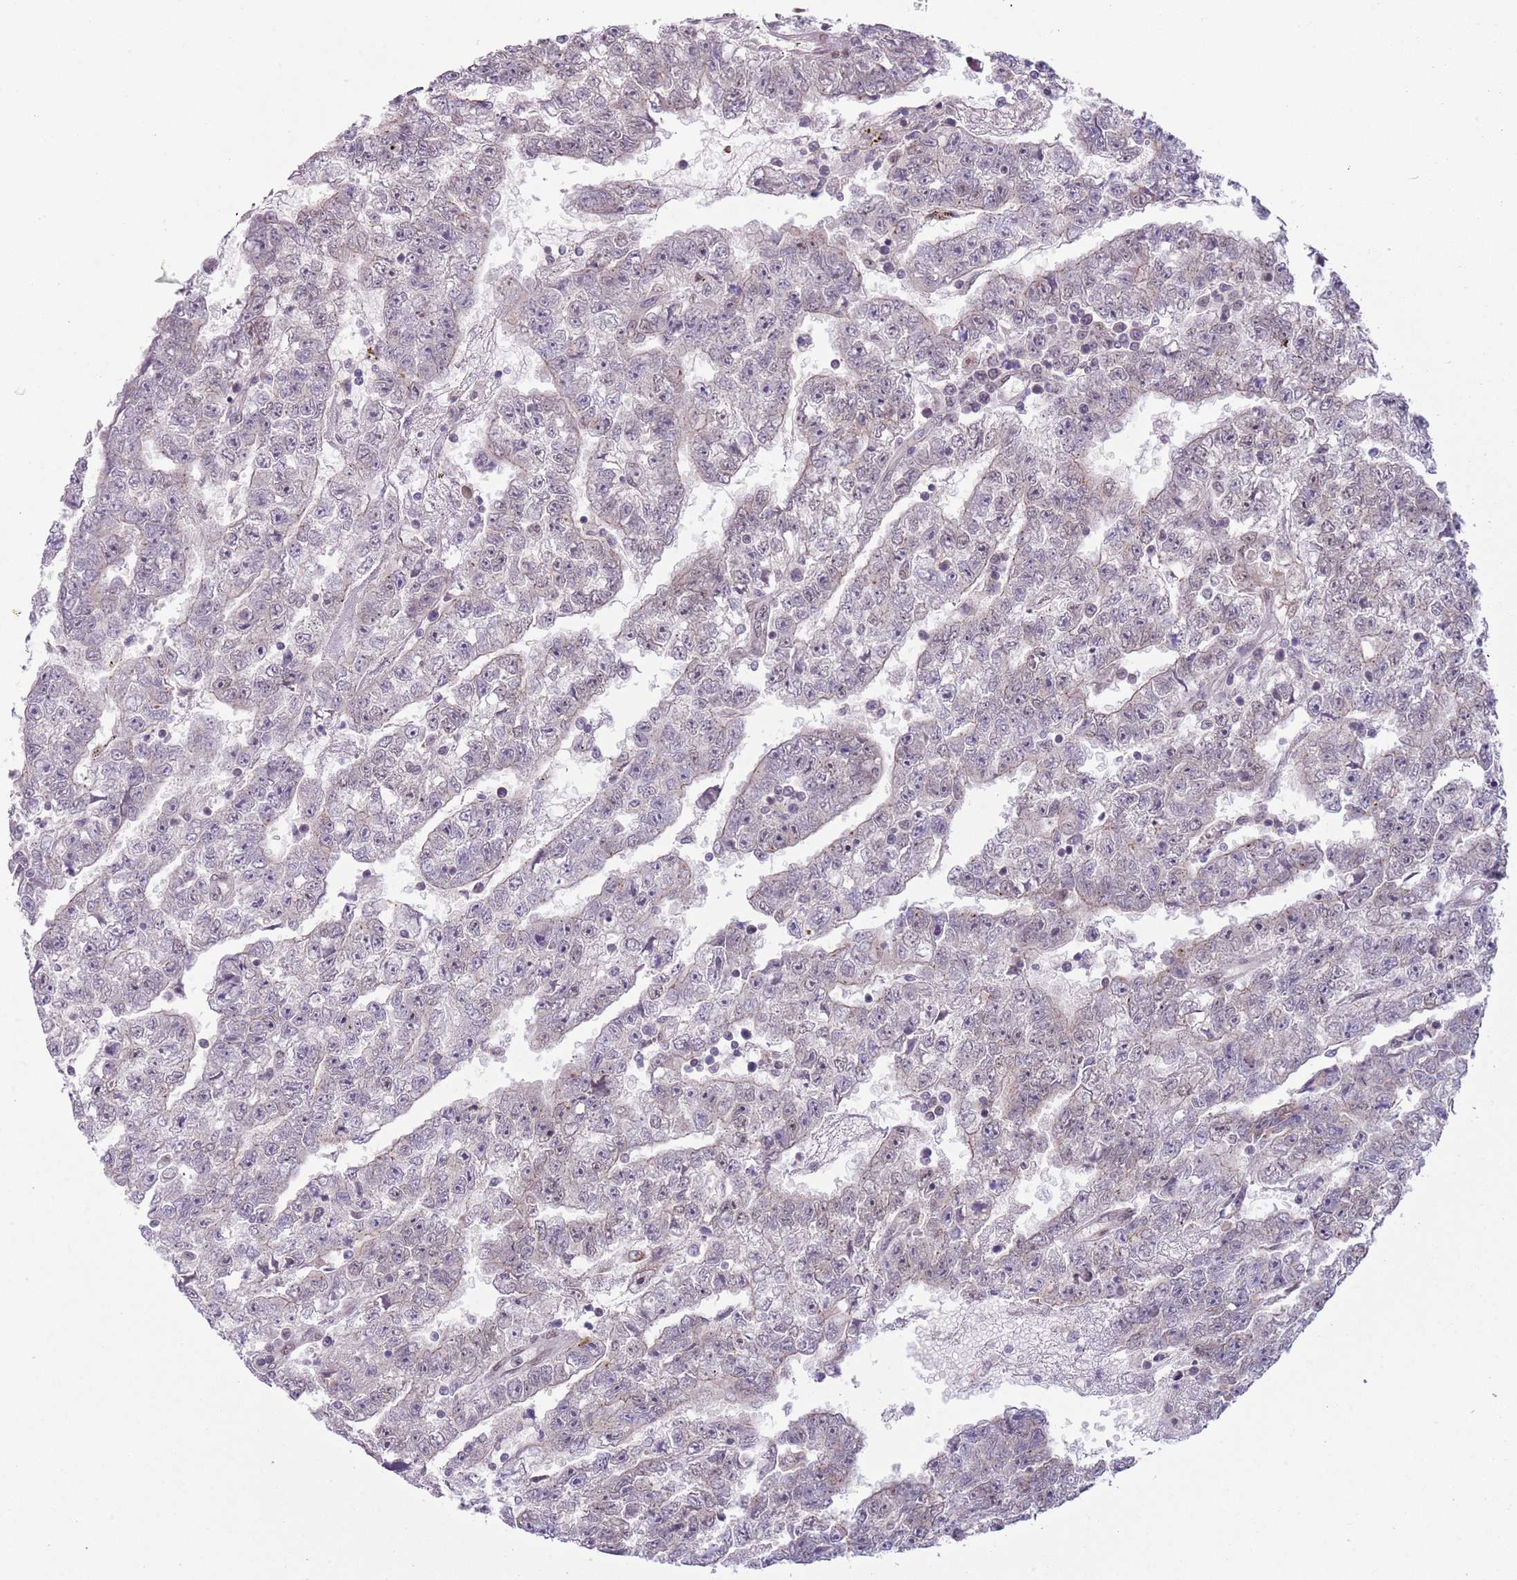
{"staining": {"intensity": "weak", "quantity": "25%-75%", "location": "nuclear"}, "tissue": "testis cancer", "cell_type": "Tumor cells", "image_type": "cancer", "snomed": [{"axis": "morphology", "description": "Carcinoma, Embryonal, NOS"}, {"axis": "topography", "description": "Testis"}], "caption": "A low amount of weak nuclear staining is appreciated in approximately 25%-75% of tumor cells in testis embryonal carcinoma tissue. Immunohistochemistry stains the protein in brown and the nuclei are stained blue.", "gene": "TM2D1", "patient": {"sex": "male", "age": 25}}